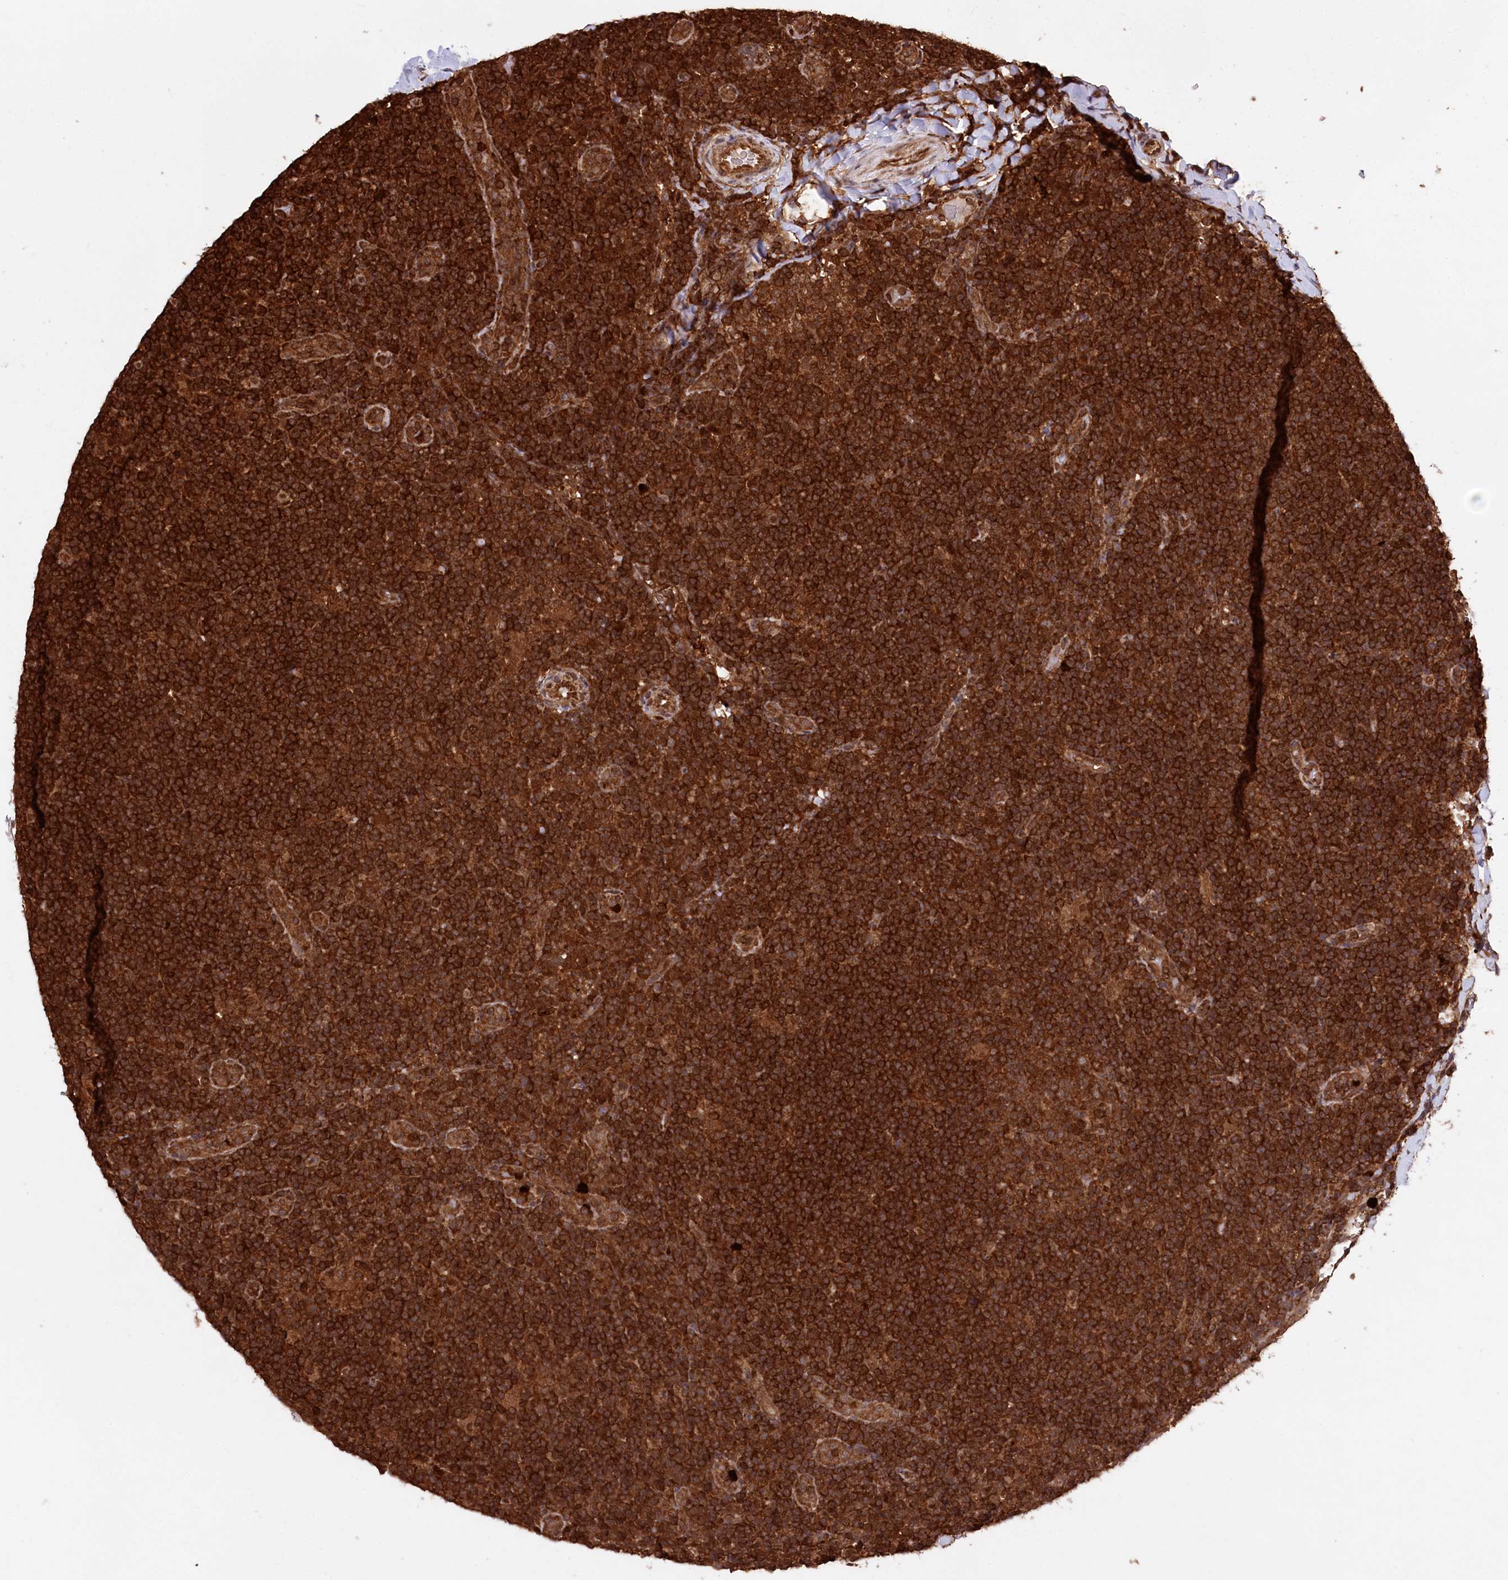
{"staining": {"intensity": "moderate", "quantity": ">75%", "location": "cytoplasmic/membranous"}, "tissue": "lymphoma", "cell_type": "Tumor cells", "image_type": "cancer", "snomed": [{"axis": "morphology", "description": "Hodgkin's disease, NOS"}, {"axis": "topography", "description": "Lymph node"}], "caption": "Immunohistochemistry histopathology image of human lymphoma stained for a protein (brown), which demonstrates medium levels of moderate cytoplasmic/membranous expression in approximately >75% of tumor cells.", "gene": "LSG1", "patient": {"sex": "female", "age": 57}}